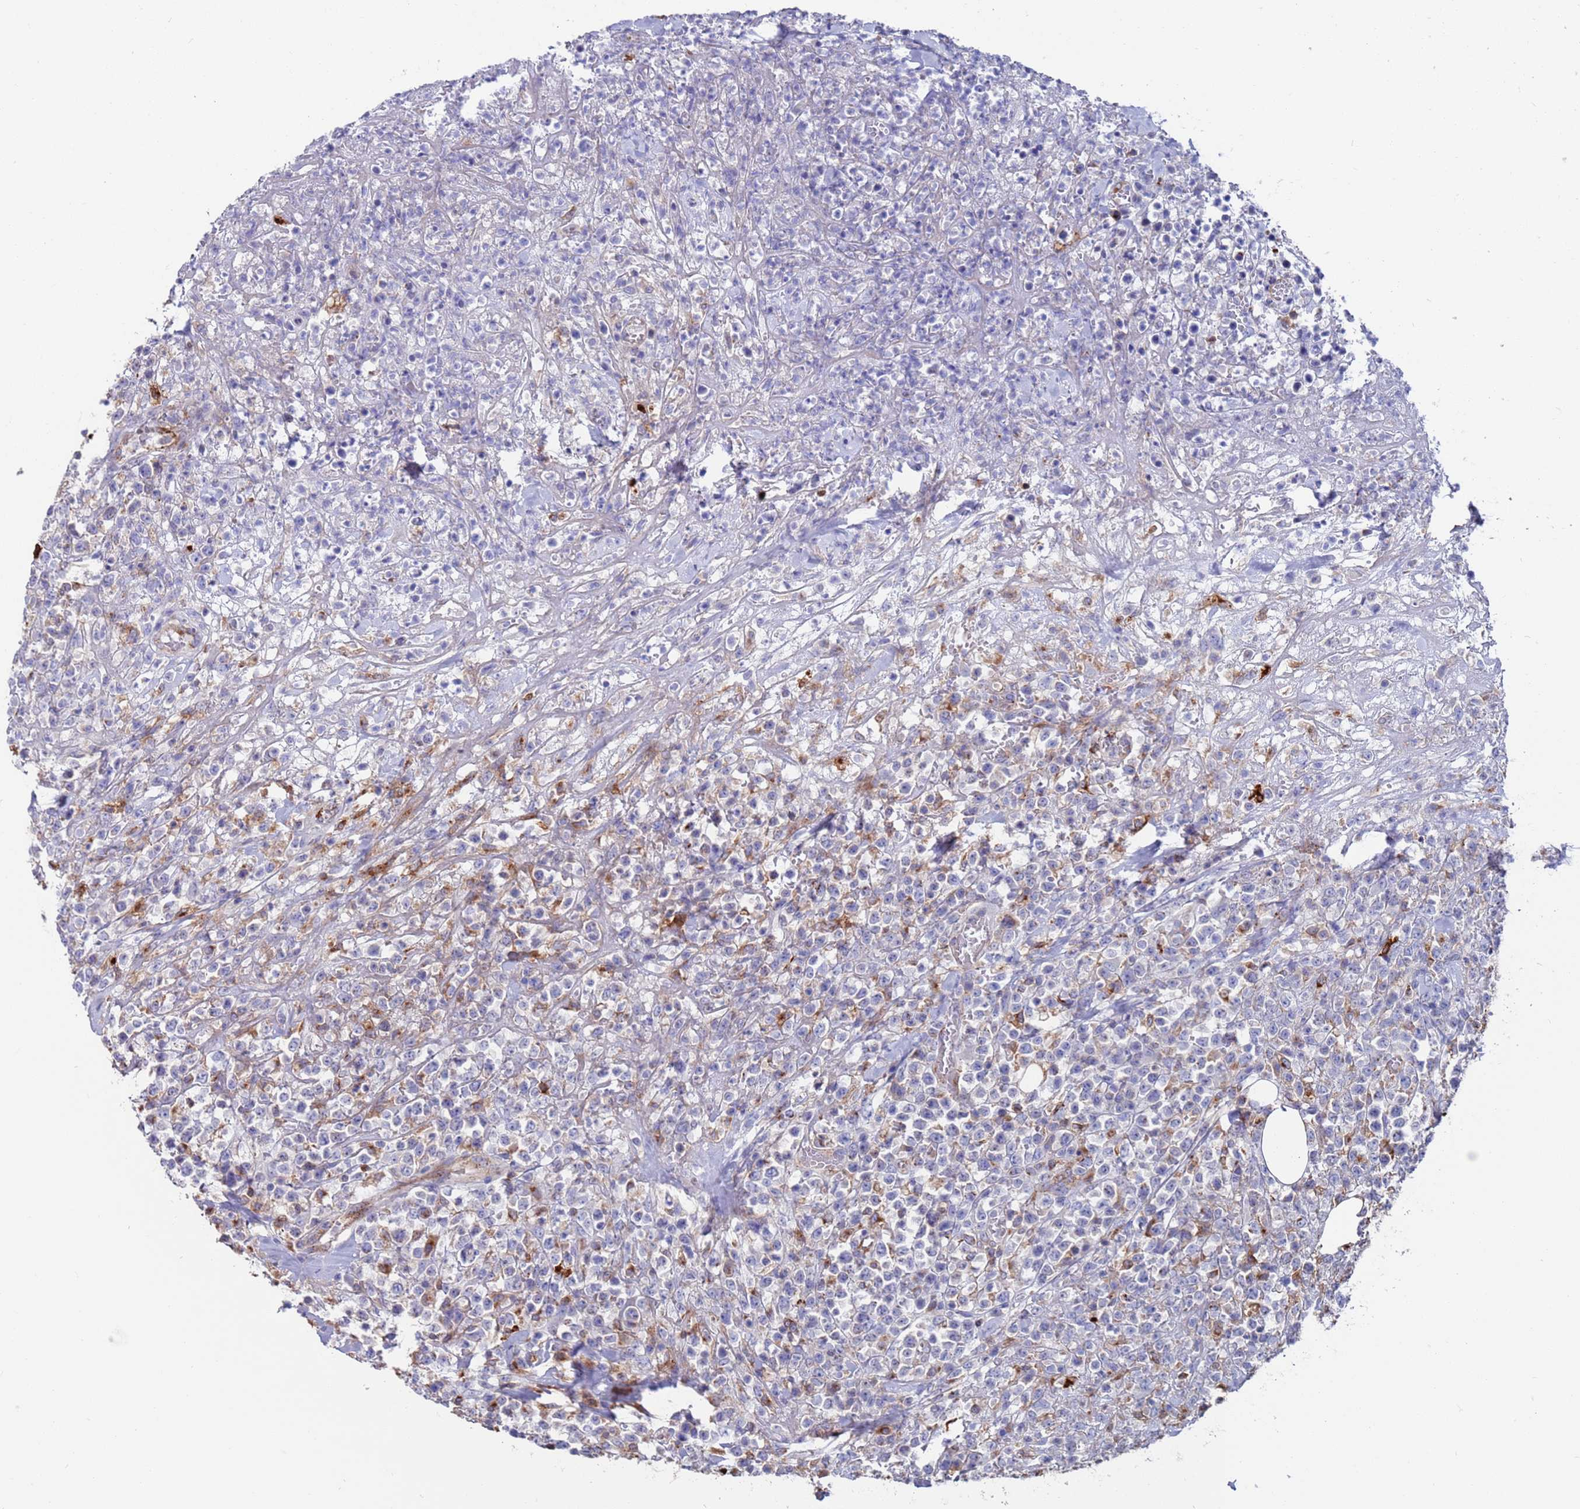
{"staining": {"intensity": "negative", "quantity": "none", "location": "none"}, "tissue": "lymphoma", "cell_type": "Tumor cells", "image_type": "cancer", "snomed": [{"axis": "morphology", "description": "Malignant lymphoma, non-Hodgkin's type, High grade"}, {"axis": "topography", "description": "Colon"}], "caption": "Immunohistochemistry image of neoplastic tissue: human lymphoma stained with DAB shows no significant protein positivity in tumor cells. The staining is performed using DAB brown chromogen with nuclei counter-stained in using hematoxylin.", "gene": "GREB1L", "patient": {"sex": "female", "age": 53}}